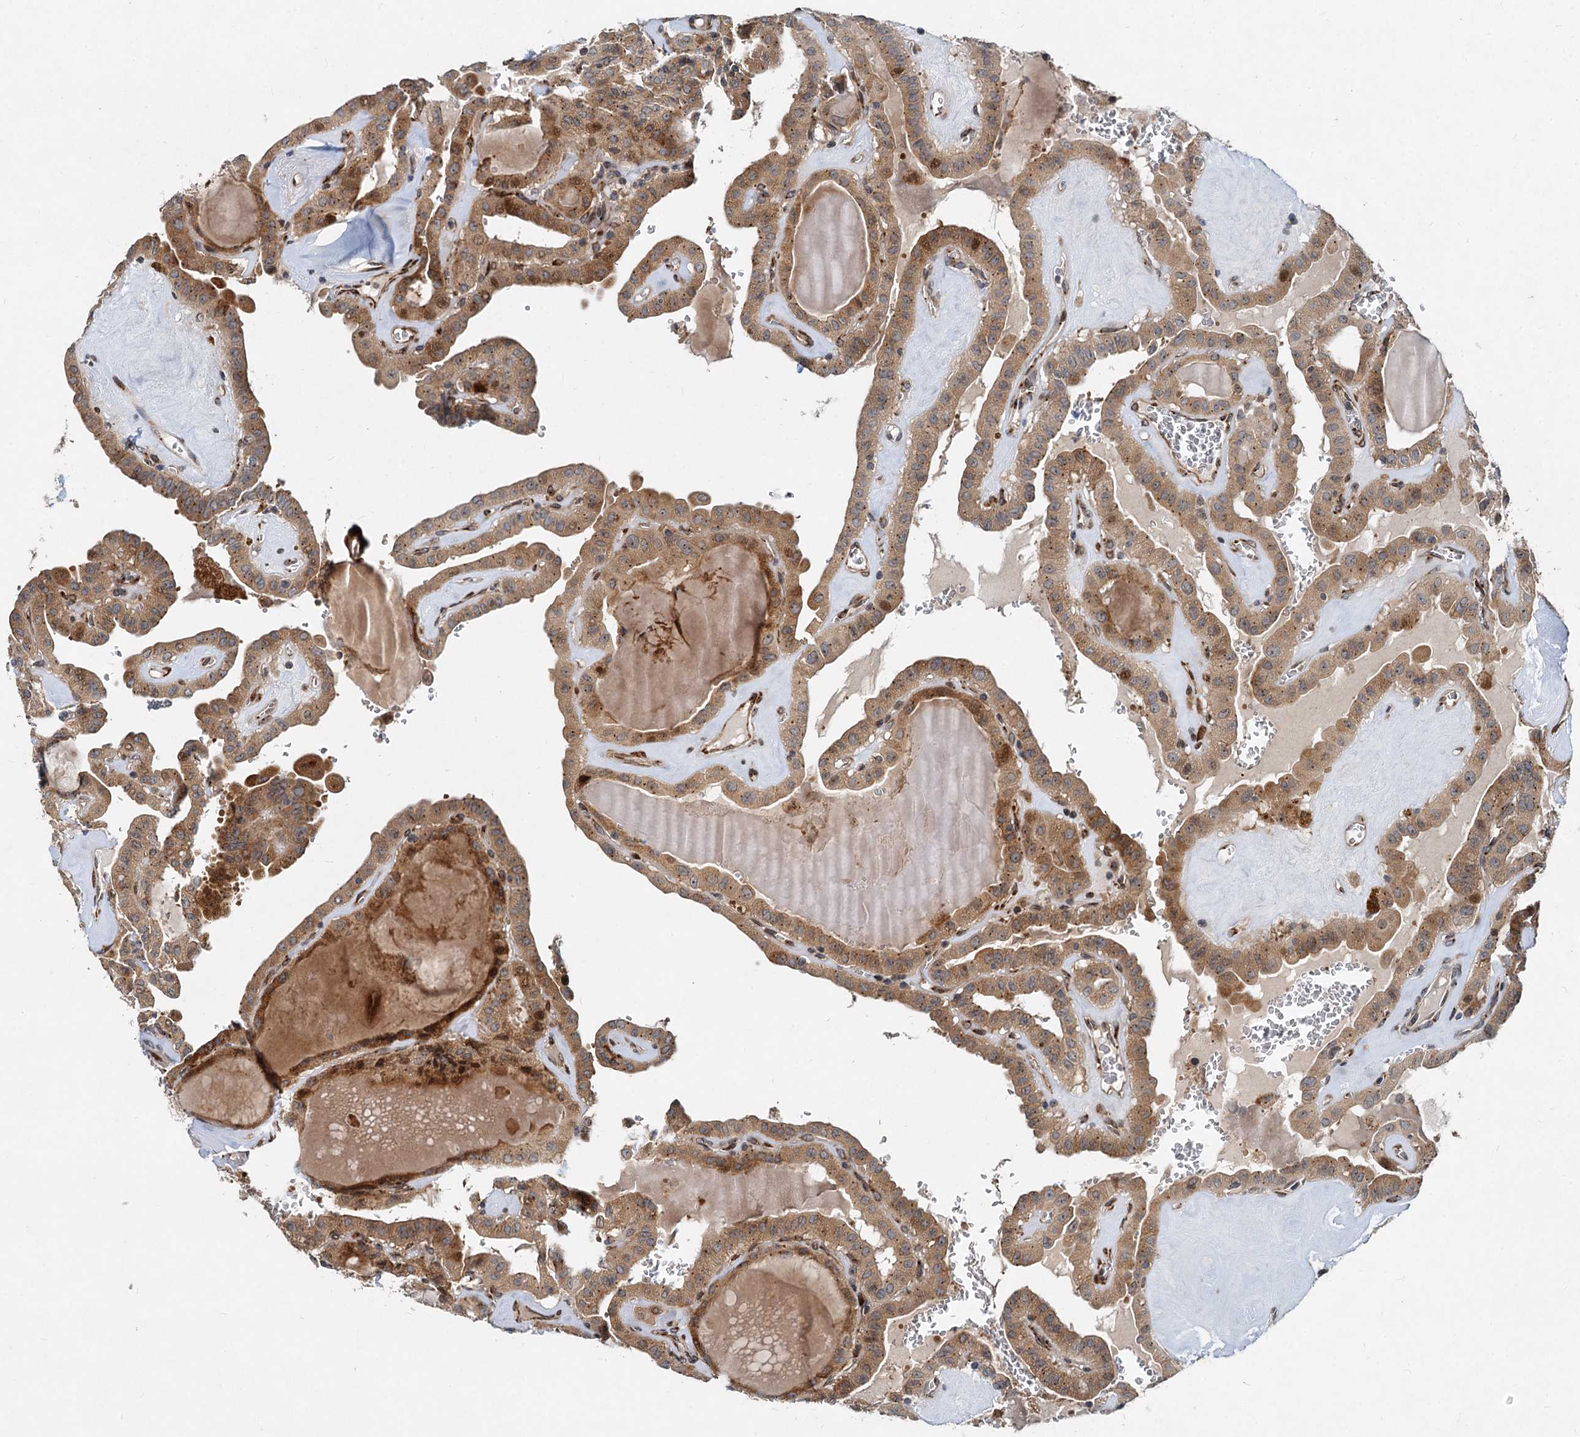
{"staining": {"intensity": "moderate", "quantity": ">75%", "location": "cytoplasmic/membranous"}, "tissue": "thyroid cancer", "cell_type": "Tumor cells", "image_type": "cancer", "snomed": [{"axis": "morphology", "description": "Papillary adenocarcinoma, NOS"}, {"axis": "topography", "description": "Thyroid gland"}], "caption": "A histopathology image showing moderate cytoplasmic/membranous expression in about >75% of tumor cells in papillary adenocarcinoma (thyroid), as visualized by brown immunohistochemical staining.", "gene": "CEP68", "patient": {"sex": "male", "age": 52}}